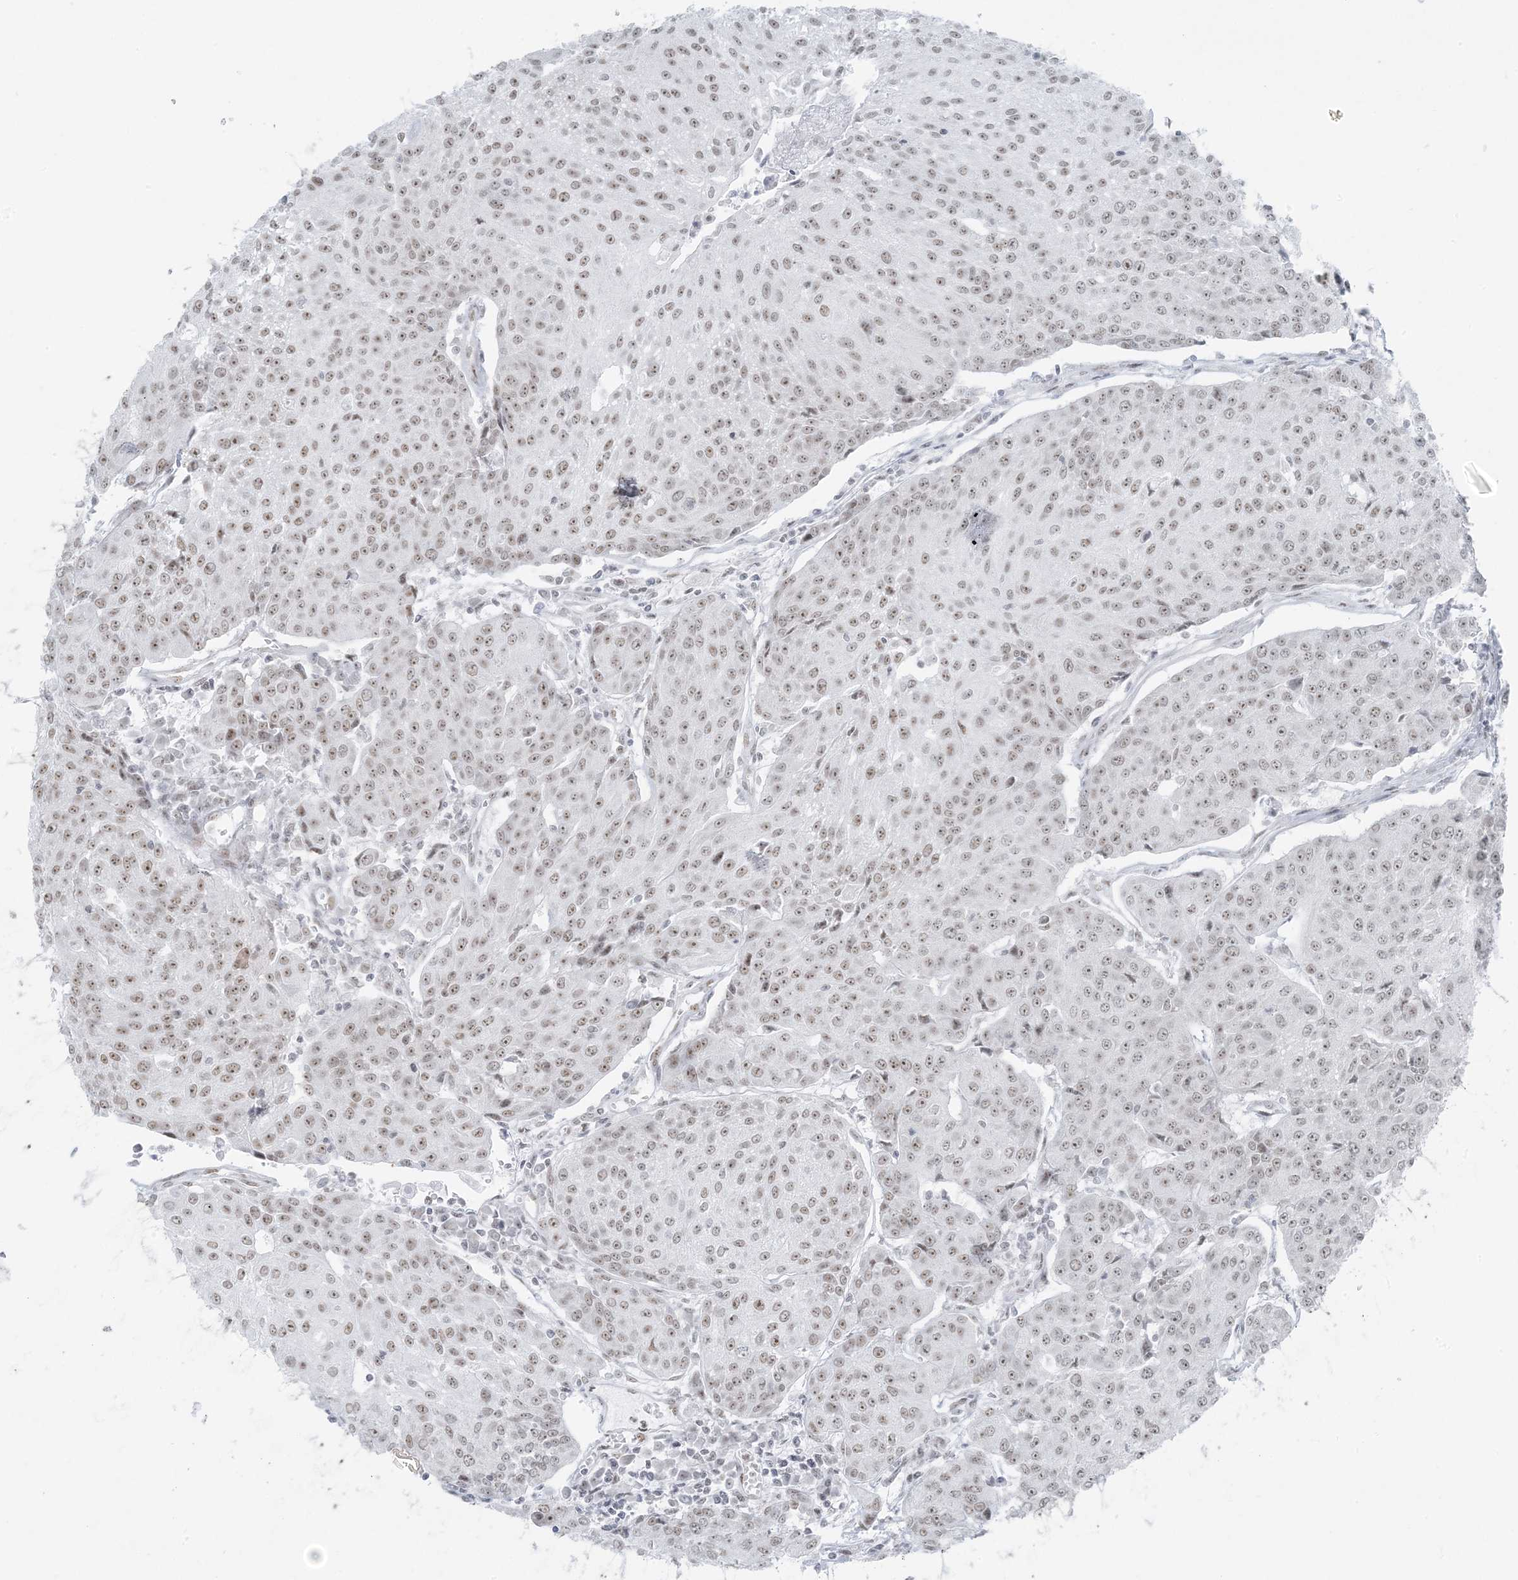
{"staining": {"intensity": "weak", "quantity": ">75%", "location": "nuclear"}, "tissue": "urothelial cancer", "cell_type": "Tumor cells", "image_type": "cancer", "snomed": [{"axis": "morphology", "description": "Urothelial carcinoma, High grade"}, {"axis": "topography", "description": "Urinary bladder"}], "caption": "Immunohistochemical staining of human urothelial cancer reveals low levels of weak nuclear protein staining in approximately >75% of tumor cells. (IHC, brightfield microscopy, high magnification).", "gene": "ZNF787", "patient": {"sex": "female", "age": 85}}